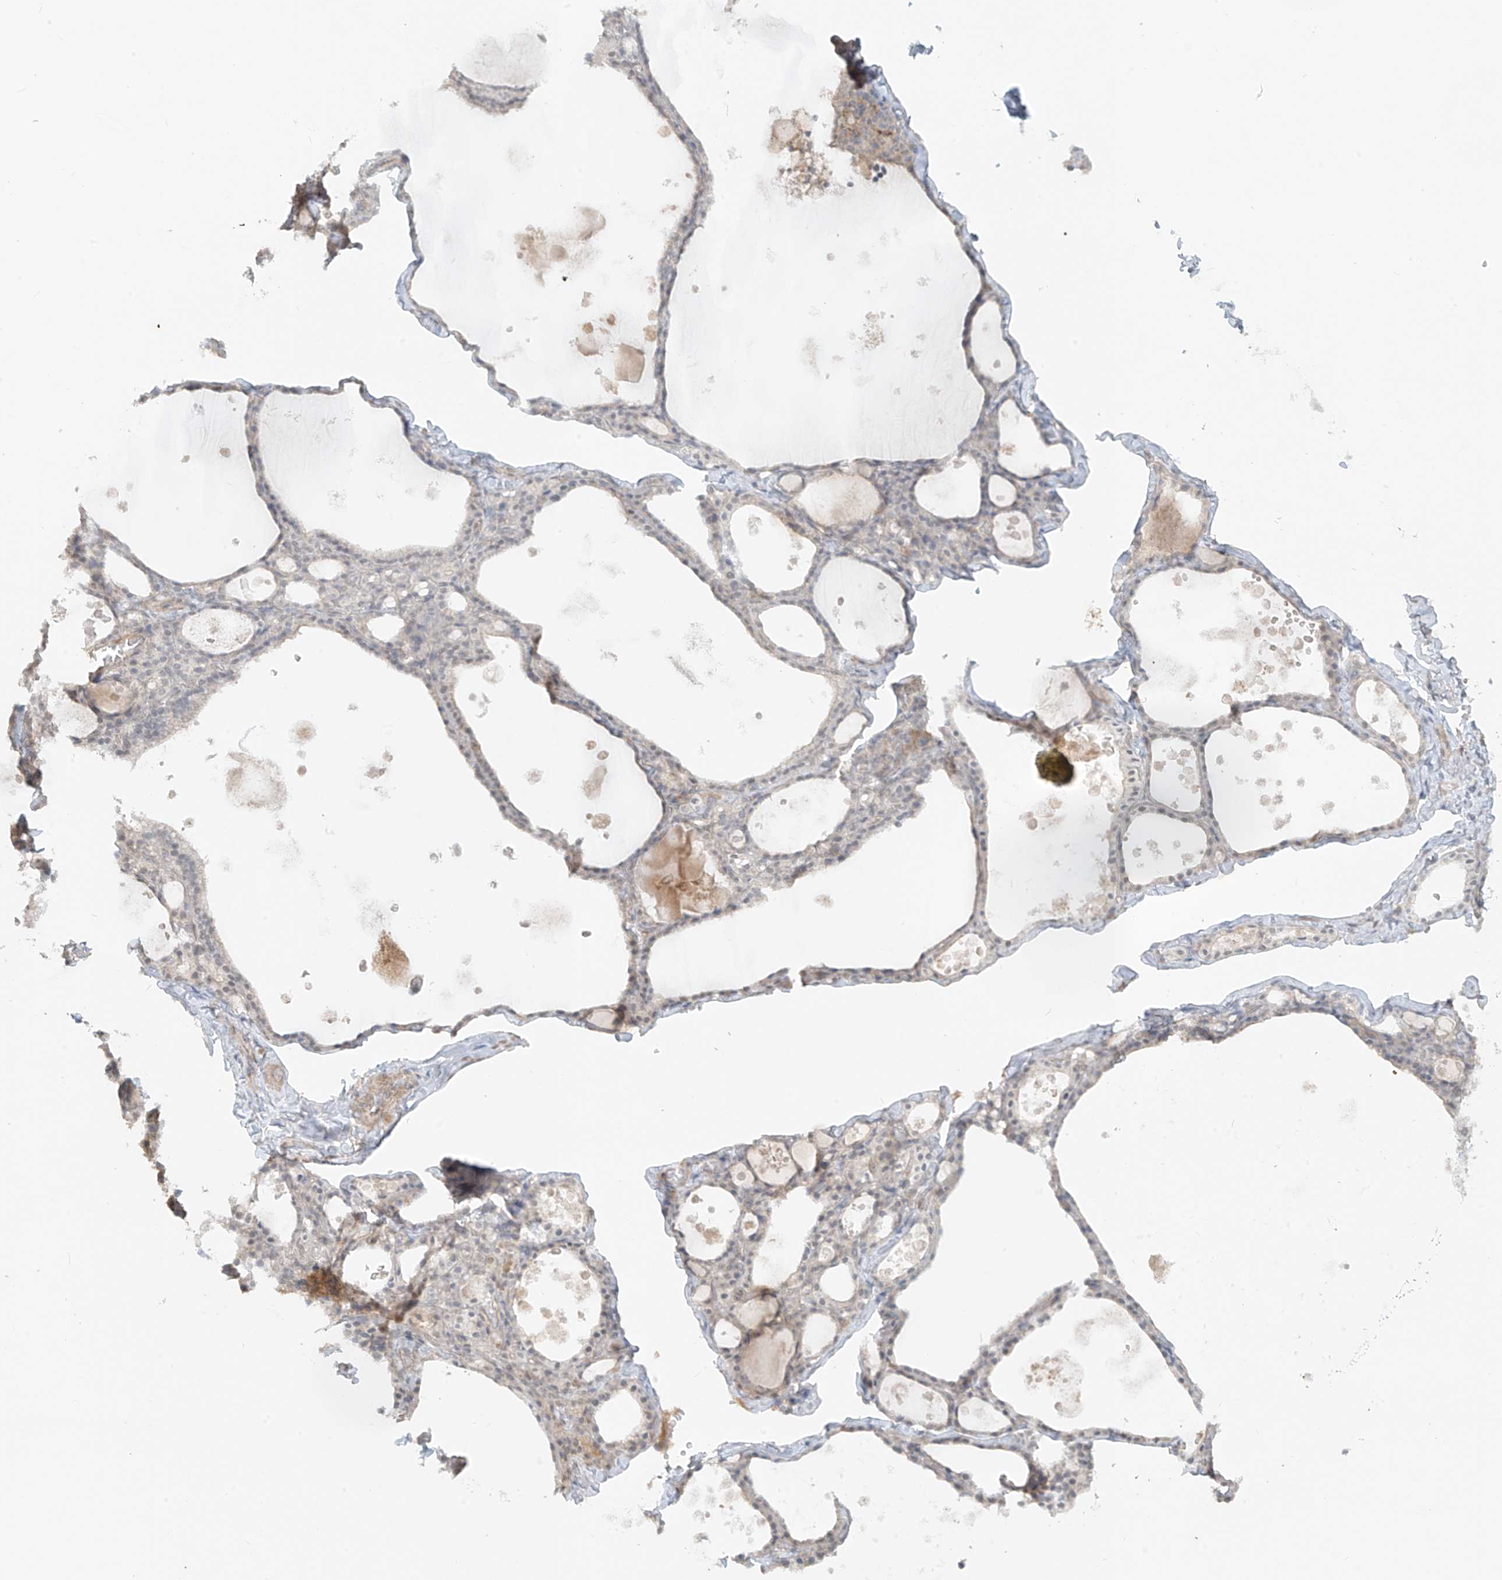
{"staining": {"intensity": "weak", "quantity": "<25%", "location": "cytoplasmic/membranous"}, "tissue": "thyroid gland", "cell_type": "Glandular cells", "image_type": "normal", "snomed": [{"axis": "morphology", "description": "Normal tissue, NOS"}, {"axis": "topography", "description": "Thyroid gland"}], "caption": "Immunohistochemistry image of benign thyroid gland stained for a protein (brown), which exhibits no staining in glandular cells. (Stains: DAB immunohistochemistry with hematoxylin counter stain, Microscopy: brightfield microscopy at high magnification).", "gene": "ABCD1", "patient": {"sex": "male", "age": 56}}